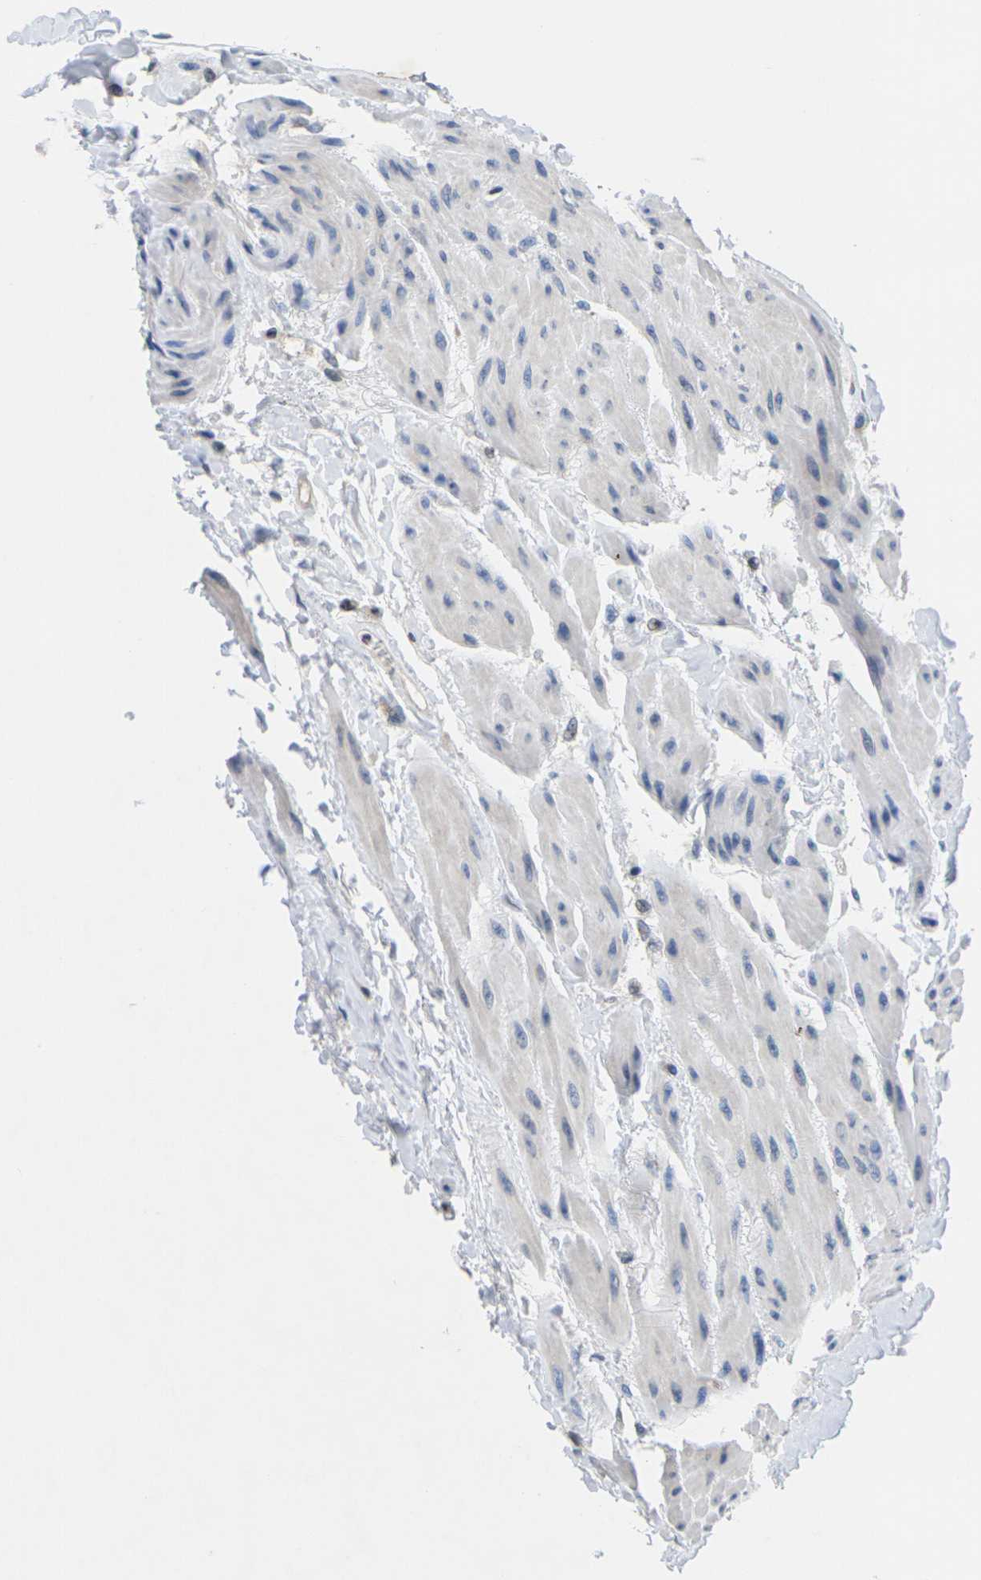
{"staining": {"intensity": "weak", "quantity": "25%-75%", "location": "cytoplasmic/membranous"}, "tissue": "urinary bladder", "cell_type": "Urothelial cells", "image_type": "normal", "snomed": [{"axis": "morphology", "description": "Normal tissue, NOS"}, {"axis": "topography", "description": "Urinary bladder"}], "caption": "Immunohistochemical staining of unremarkable urinary bladder displays low levels of weak cytoplasmic/membranous positivity in about 25%-75% of urothelial cells. (Stains: DAB in brown, nuclei in blue, Microscopy: brightfield microscopy at high magnification).", "gene": "IKZF1", "patient": {"sex": "female", "age": 79}}